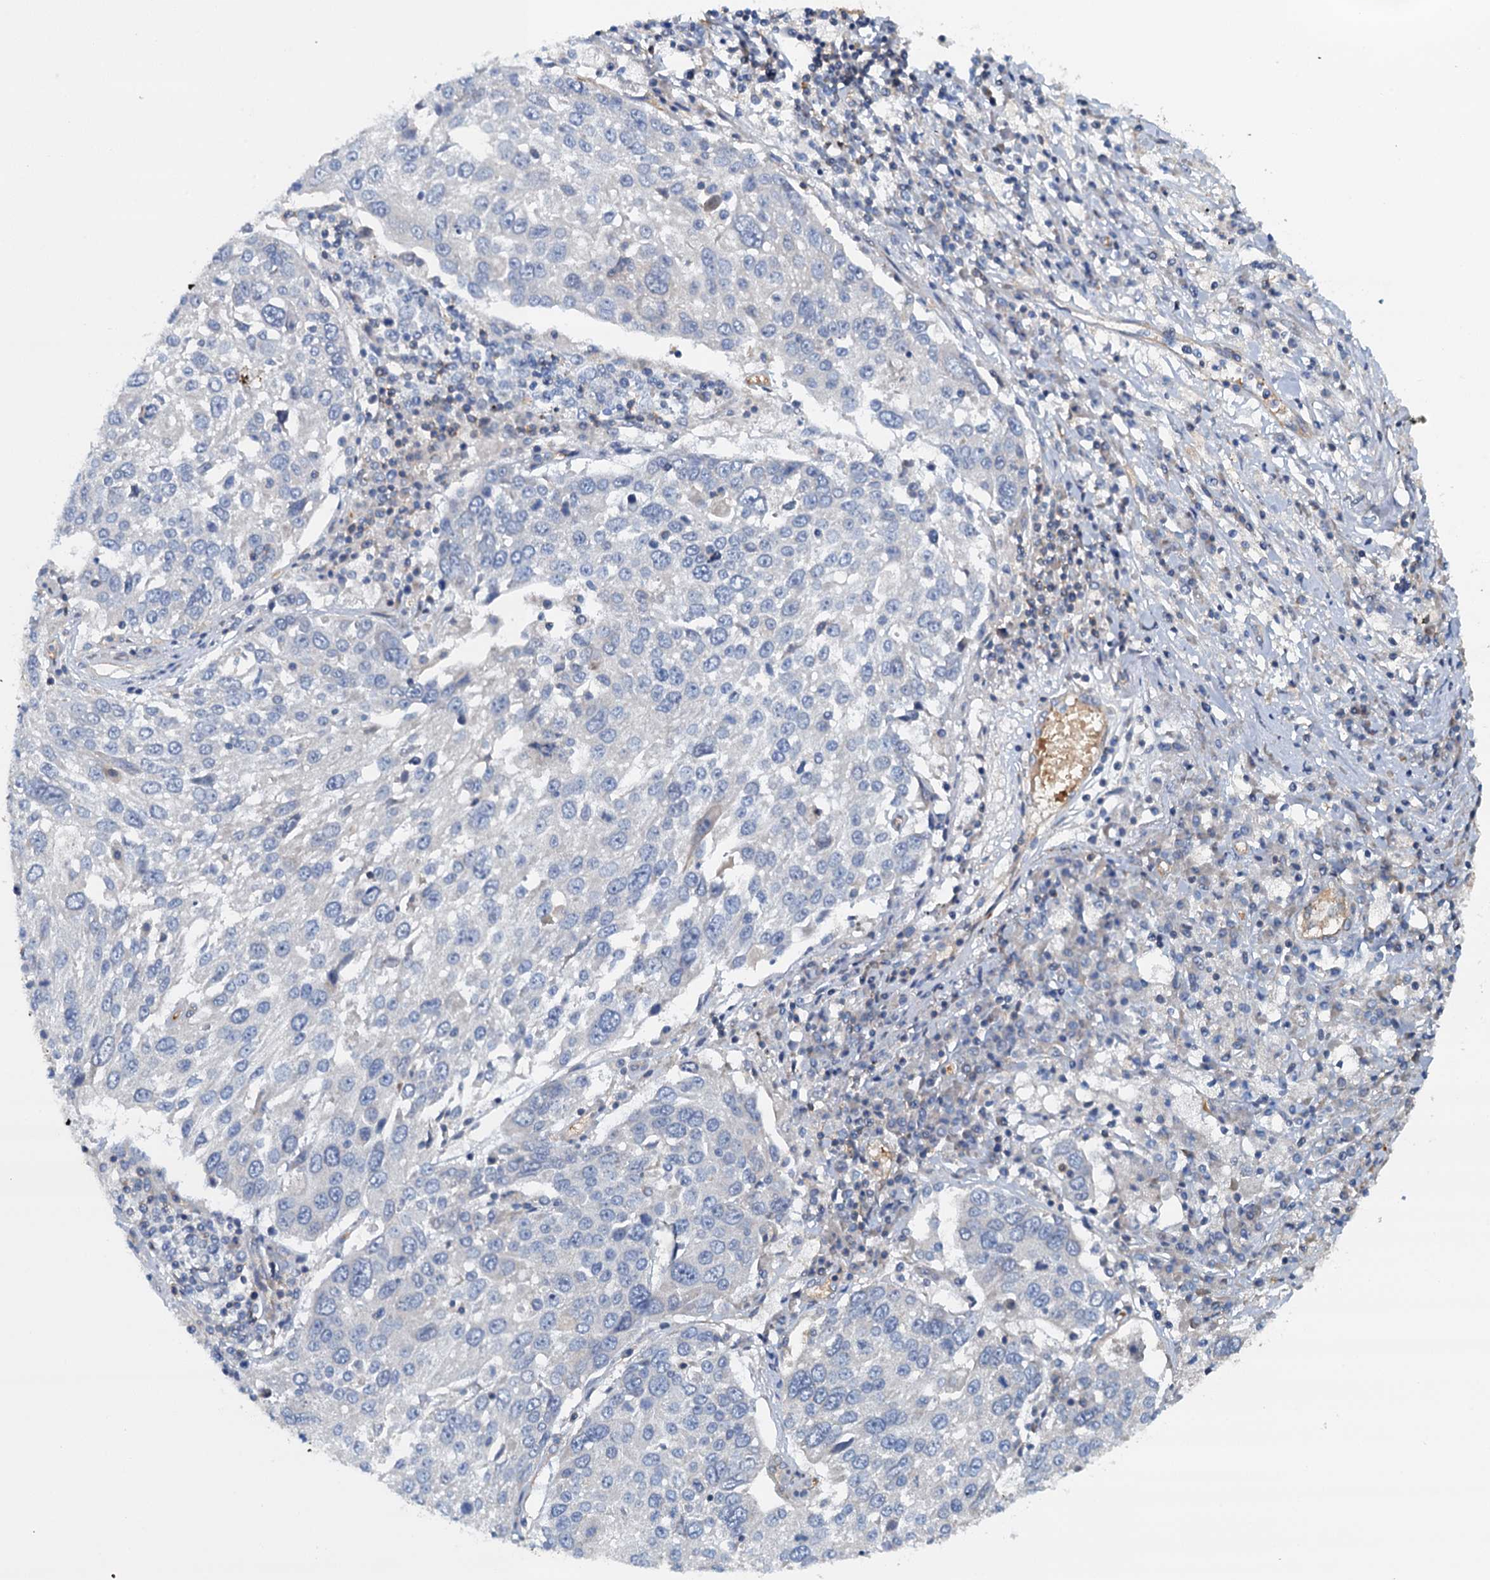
{"staining": {"intensity": "negative", "quantity": "none", "location": "none"}, "tissue": "lung cancer", "cell_type": "Tumor cells", "image_type": "cancer", "snomed": [{"axis": "morphology", "description": "Squamous cell carcinoma, NOS"}, {"axis": "topography", "description": "Lung"}], "caption": "Immunohistochemistry histopathology image of lung cancer stained for a protein (brown), which demonstrates no positivity in tumor cells.", "gene": "ROGDI", "patient": {"sex": "male", "age": 65}}